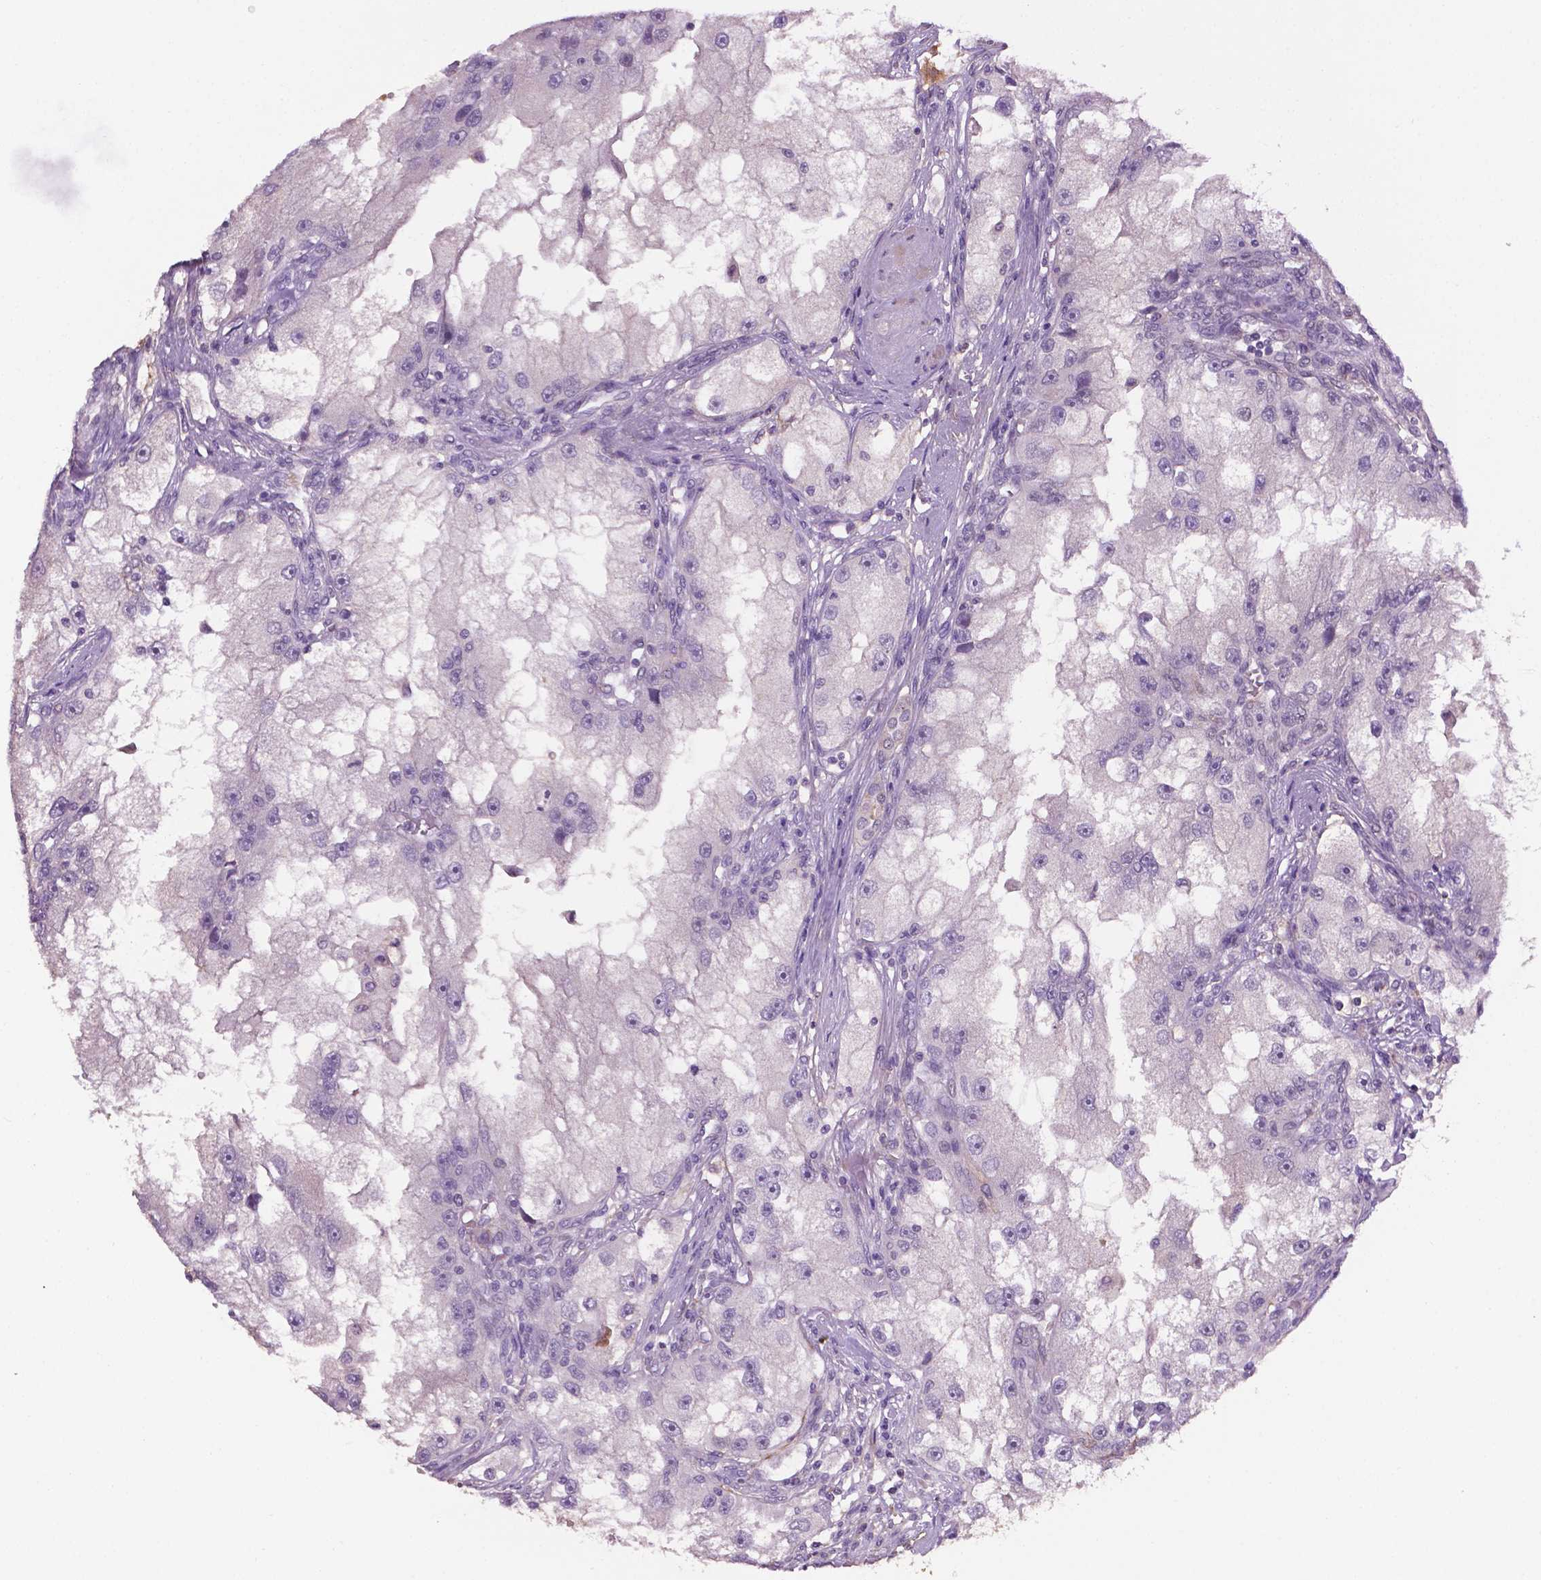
{"staining": {"intensity": "negative", "quantity": "none", "location": "none"}, "tissue": "renal cancer", "cell_type": "Tumor cells", "image_type": "cancer", "snomed": [{"axis": "morphology", "description": "Adenocarcinoma, NOS"}, {"axis": "topography", "description": "Kidney"}], "caption": "Renal cancer was stained to show a protein in brown. There is no significant staining in tumor cells.", "gene": "FBLN1", "patient": {"sex": "male", "age": 63}}